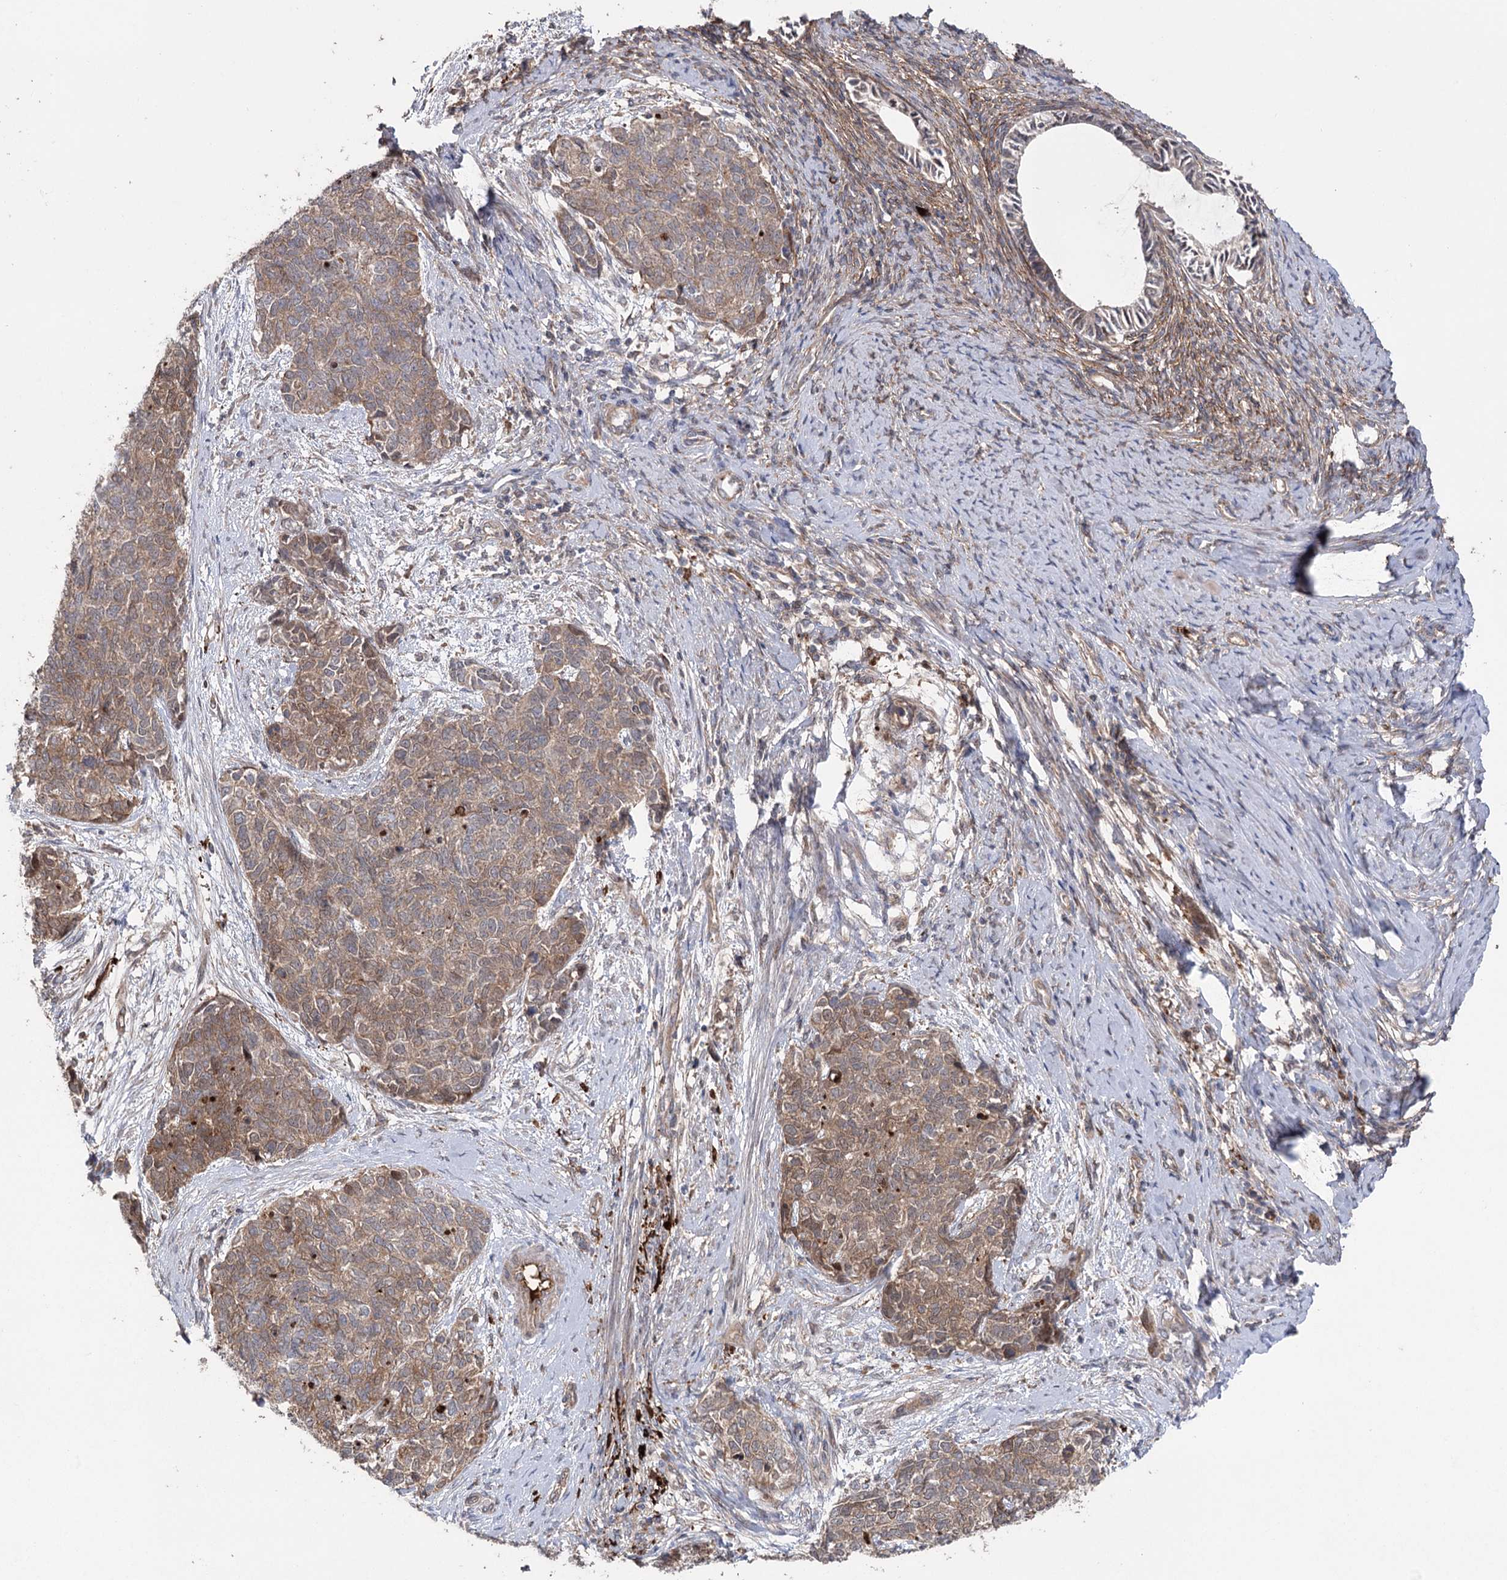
{"staining": {"intensity": "moderate", "quantity": "25%-75%", "location": "cytoplasmic/membranous"}, "tissue": "cervical cancer", "cell_type": "Tumor cells", "image_type": "cancer", "snomed": [{"axis": "morphology", "description": "Squamous cell carcinoma, NOS"}, {"axis": "topography", "description": "Cervix"}], "caption": "This histopathology image exhibits IHC staining of human cervical squamous cell carcinoma, with medium moderate cytoplasmic/membranous positivity in about 25%-75% of tumor cells.", "gene": "OTUD1", "patient": {"sex": "female", "age": 63}}